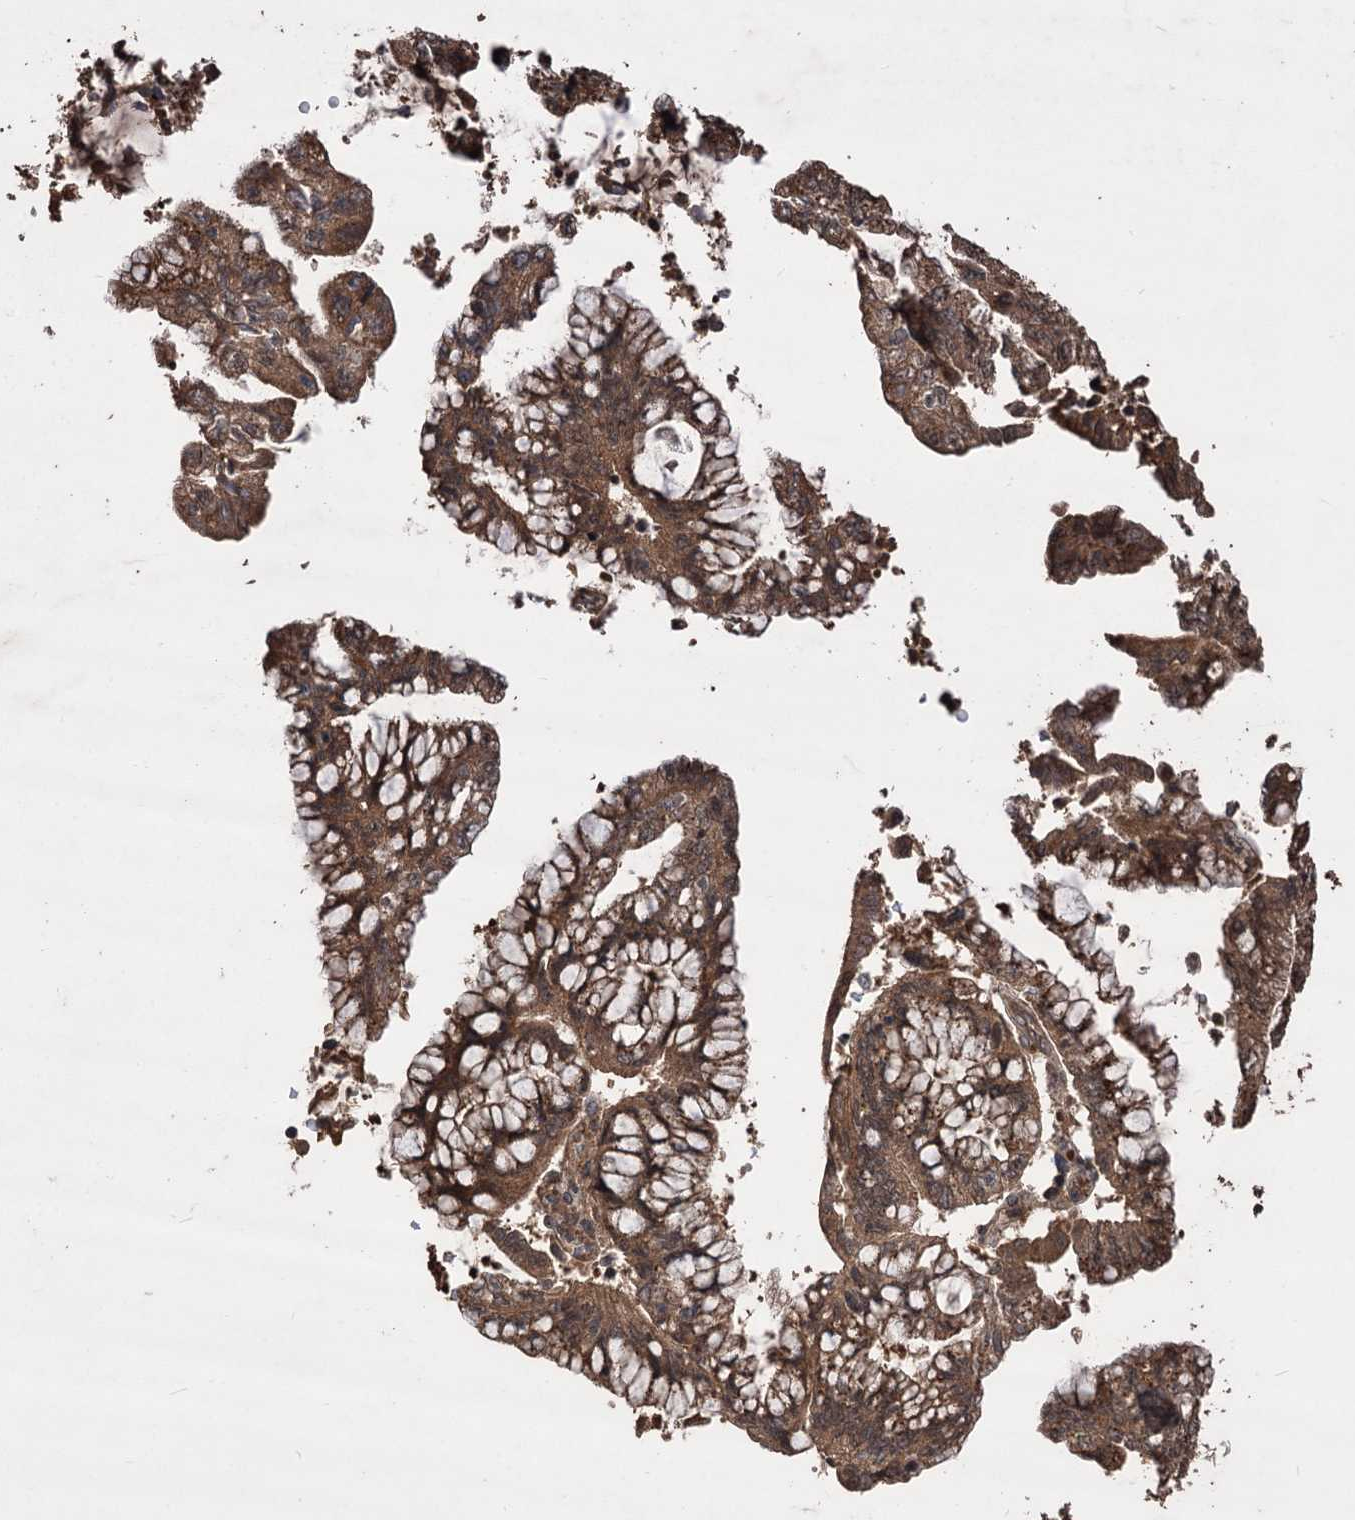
{"staining": {"intensity": "moderate", "quantity": ">75%", "location": "cytoplasmic/membranous"}, "tissue": "pancreatic cancer", "cell_type": "Tumor cells", "image_type": "cancer", "snomed": [{"axis": "morphology", "description": "Adenocarcinoma, NOS"}, {"axis": "topography", "description": "Pancreas"}], "caption": "IHC (DAB (3,3'-diaminobenzidine)) staining of human pancreatic cancer reveals moderate cytoplasmic/membranous protein expression in approximately >75% of tumor cells.", "gene": "RASSF3", "patient": {"sex": "female", "age": 73}}